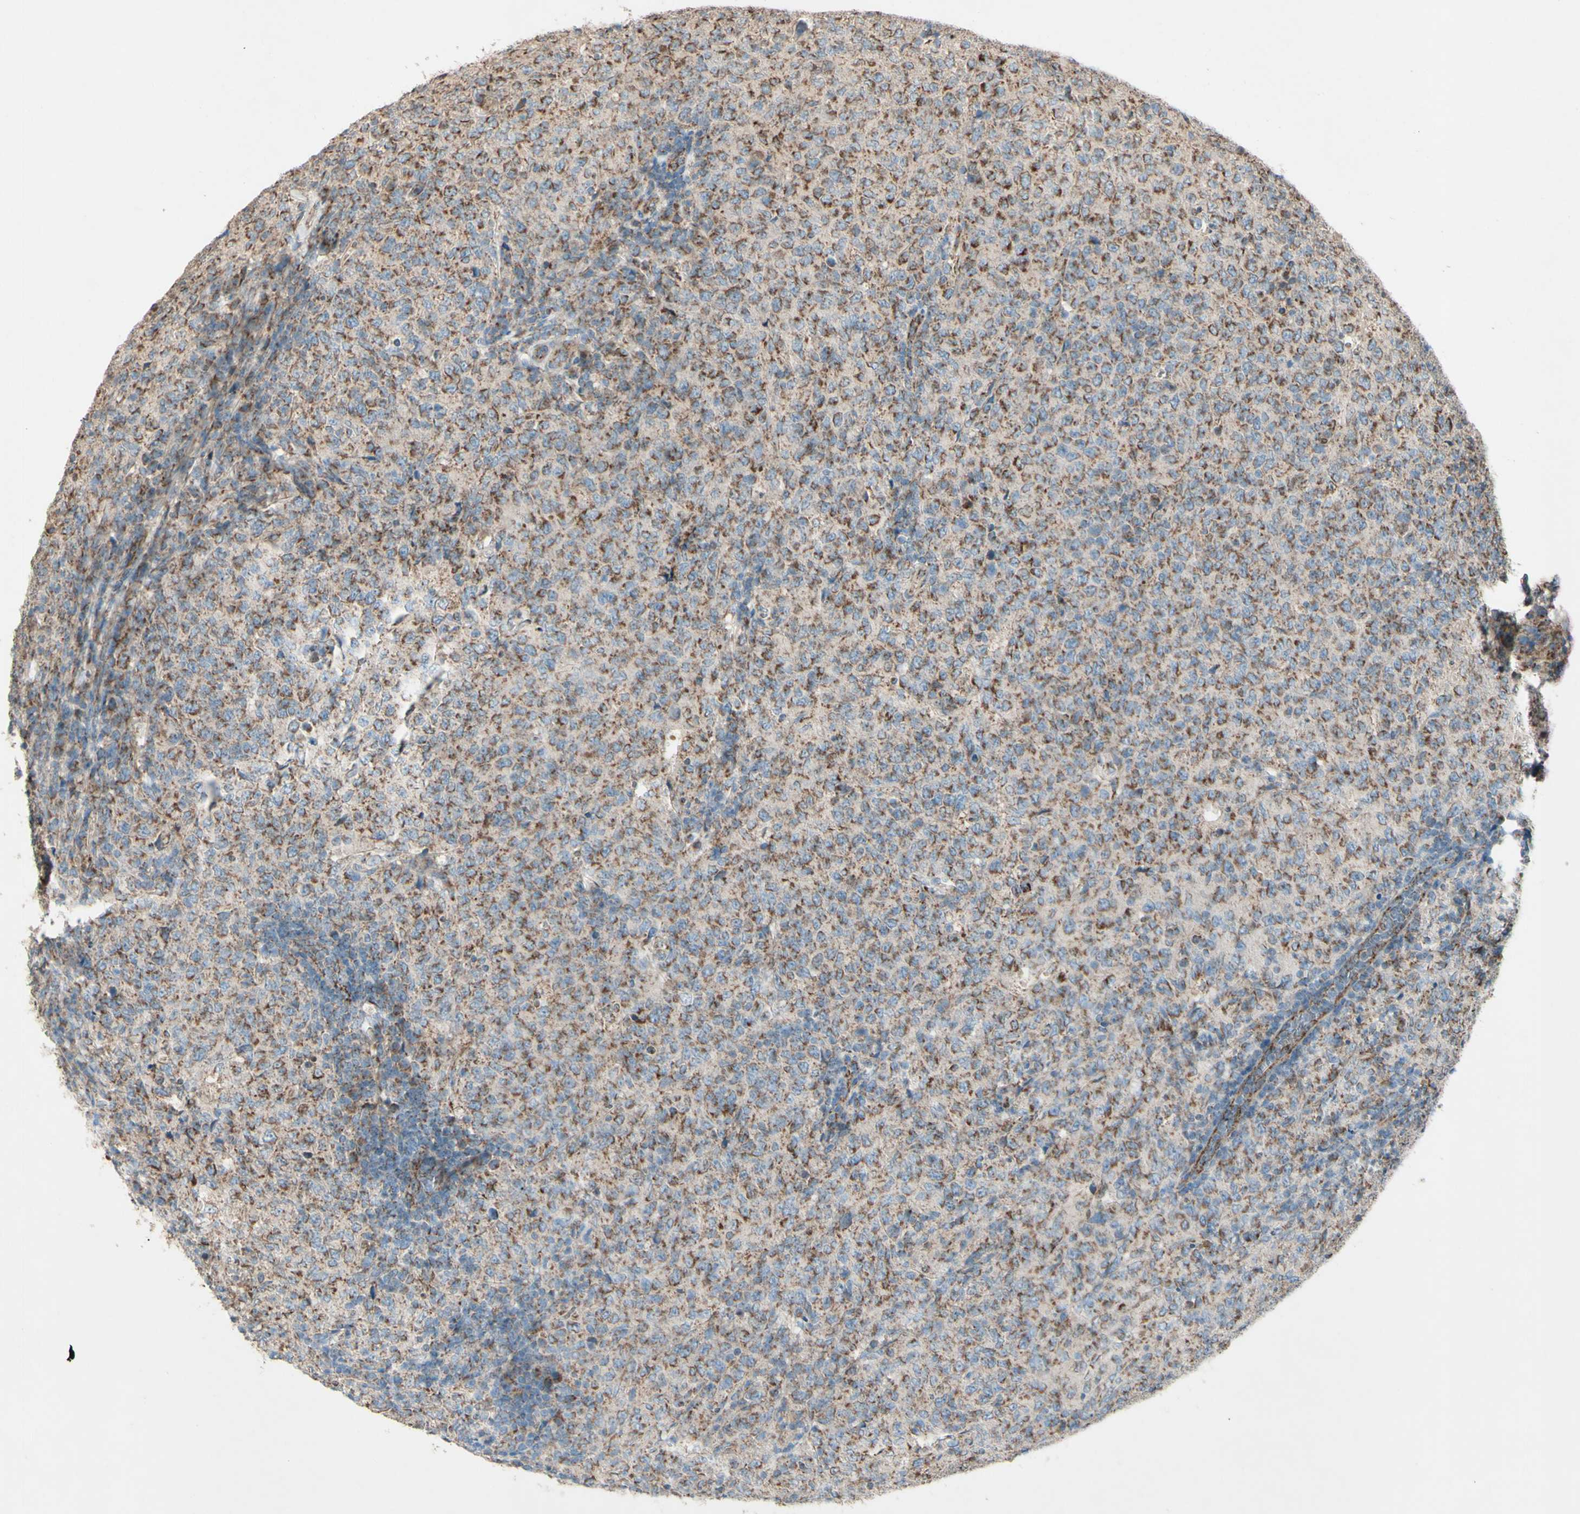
{"staining": {"intensity": "moderate", "quantity": ">75%", "location": "cytoplasmic/membranous"}, "tissue": "lymphoma", "cell_type": "Tumor cells", "image_type": "cancer", "snomed": [{"axis": "morphology", "description": "Malignant lymphoma, non-Hodgkin's type, High grade"}, {"axis": "topography", "description": "Tonsil"}], "caption": "Brown immunohistochemical staining in malignant lymphoma, non-Hodgkin's type (high-grade) shows moderate cytoplasmic/membranous staining in about >75% of tumor cells. (IHC, brightfield microscopy, high magnification).", "gene": "RHOT1", "patient": {"sex": "female", "age": 36}}